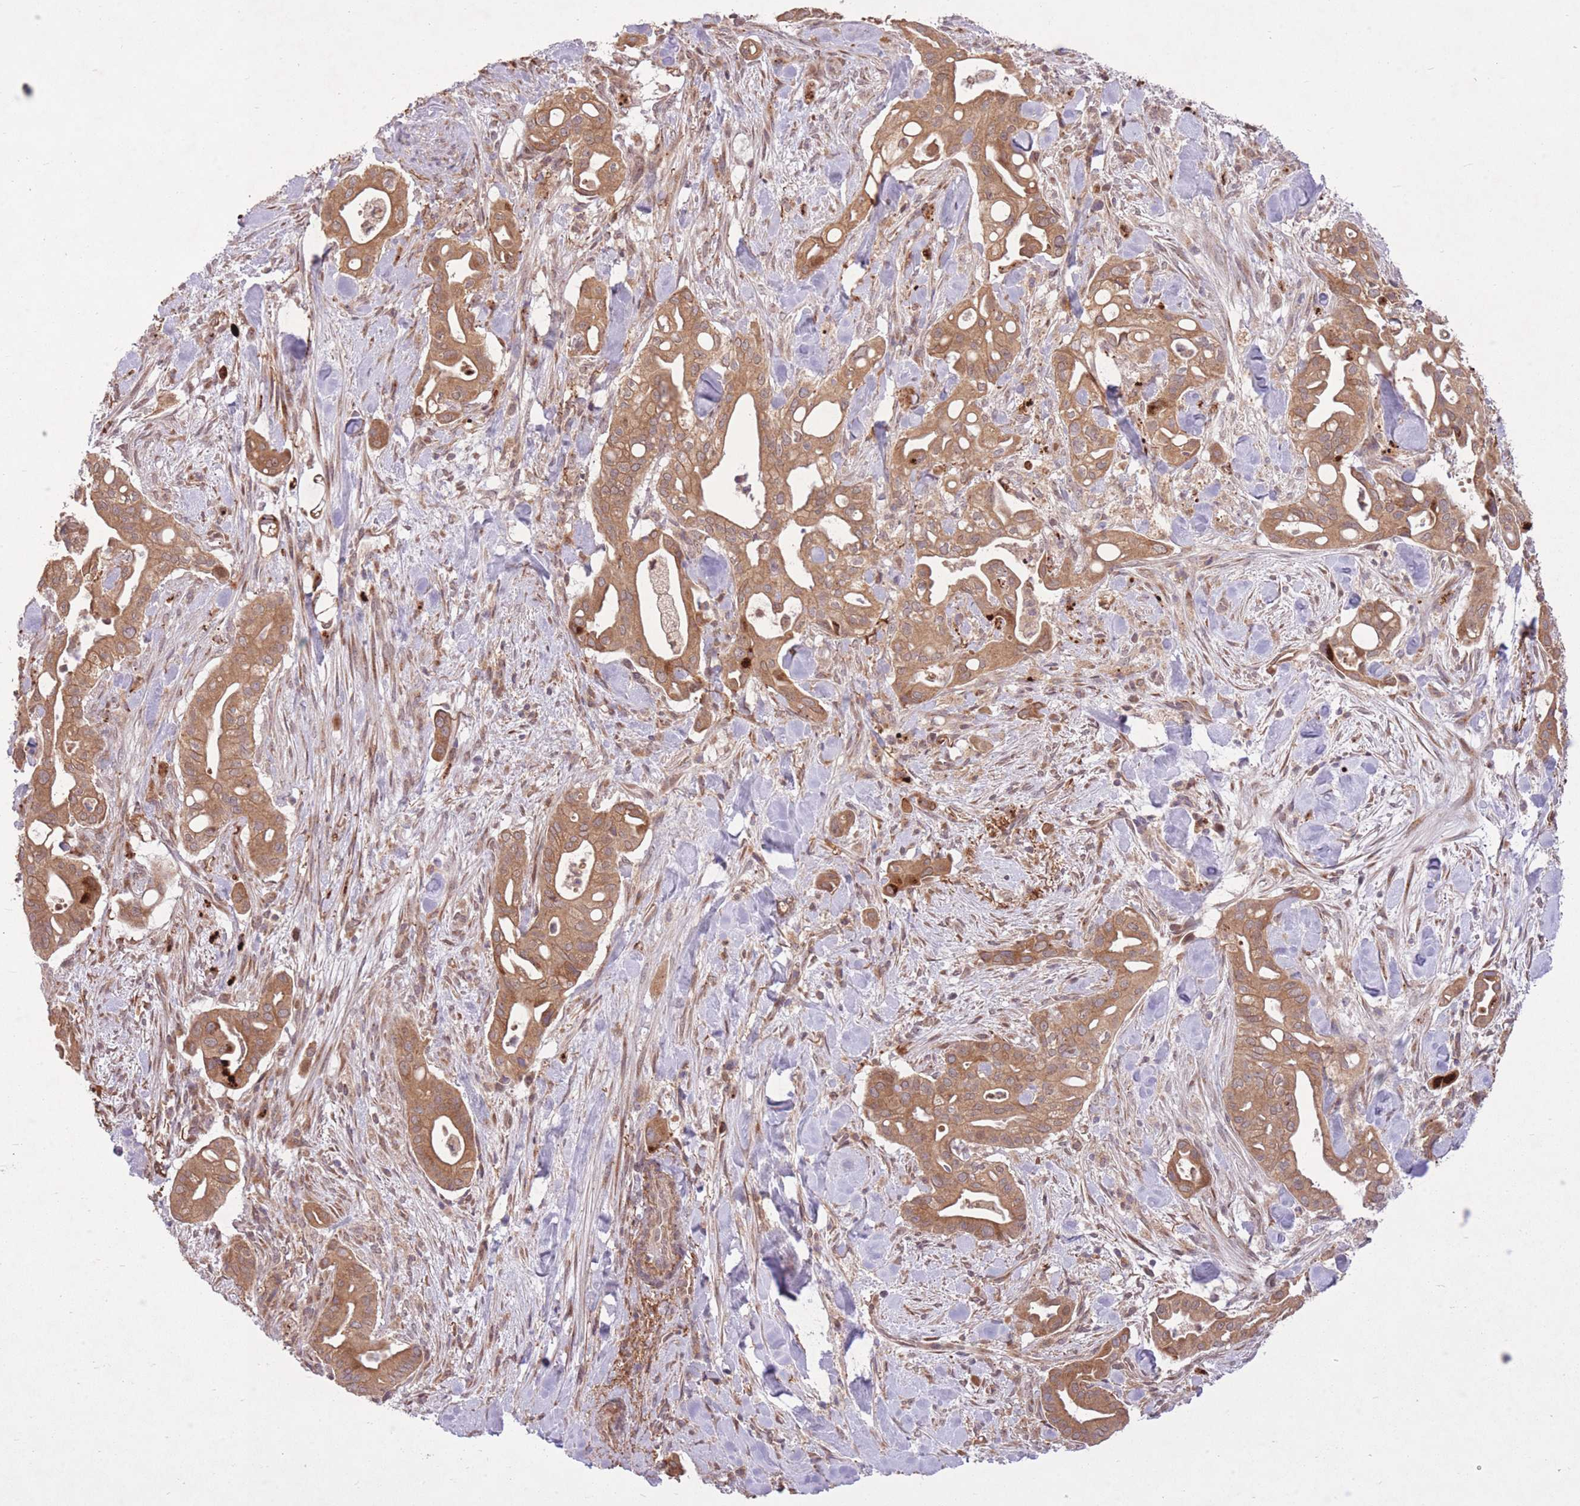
{"staining": {"intensity": "moderate", "quantity": ">75%", "location": "cytoplasmic/membranous"}, "tissue": "liver cancer", "cell_type": "Tumor cells", "image_type": "cancer", "snomed": [{"axis": "morphology", "description": "Cholangiocarcinoma"}, {"axis": "topography", "description": "Liver"}], "caption": "Protein expression analysis of liver cholangiocarcinoma reveals moderate cytoplasmic/membranous staining in approximately >75% of tumor cells.", "gene": "ZNF391", "patient": {"sex": "female", "age": 68}}